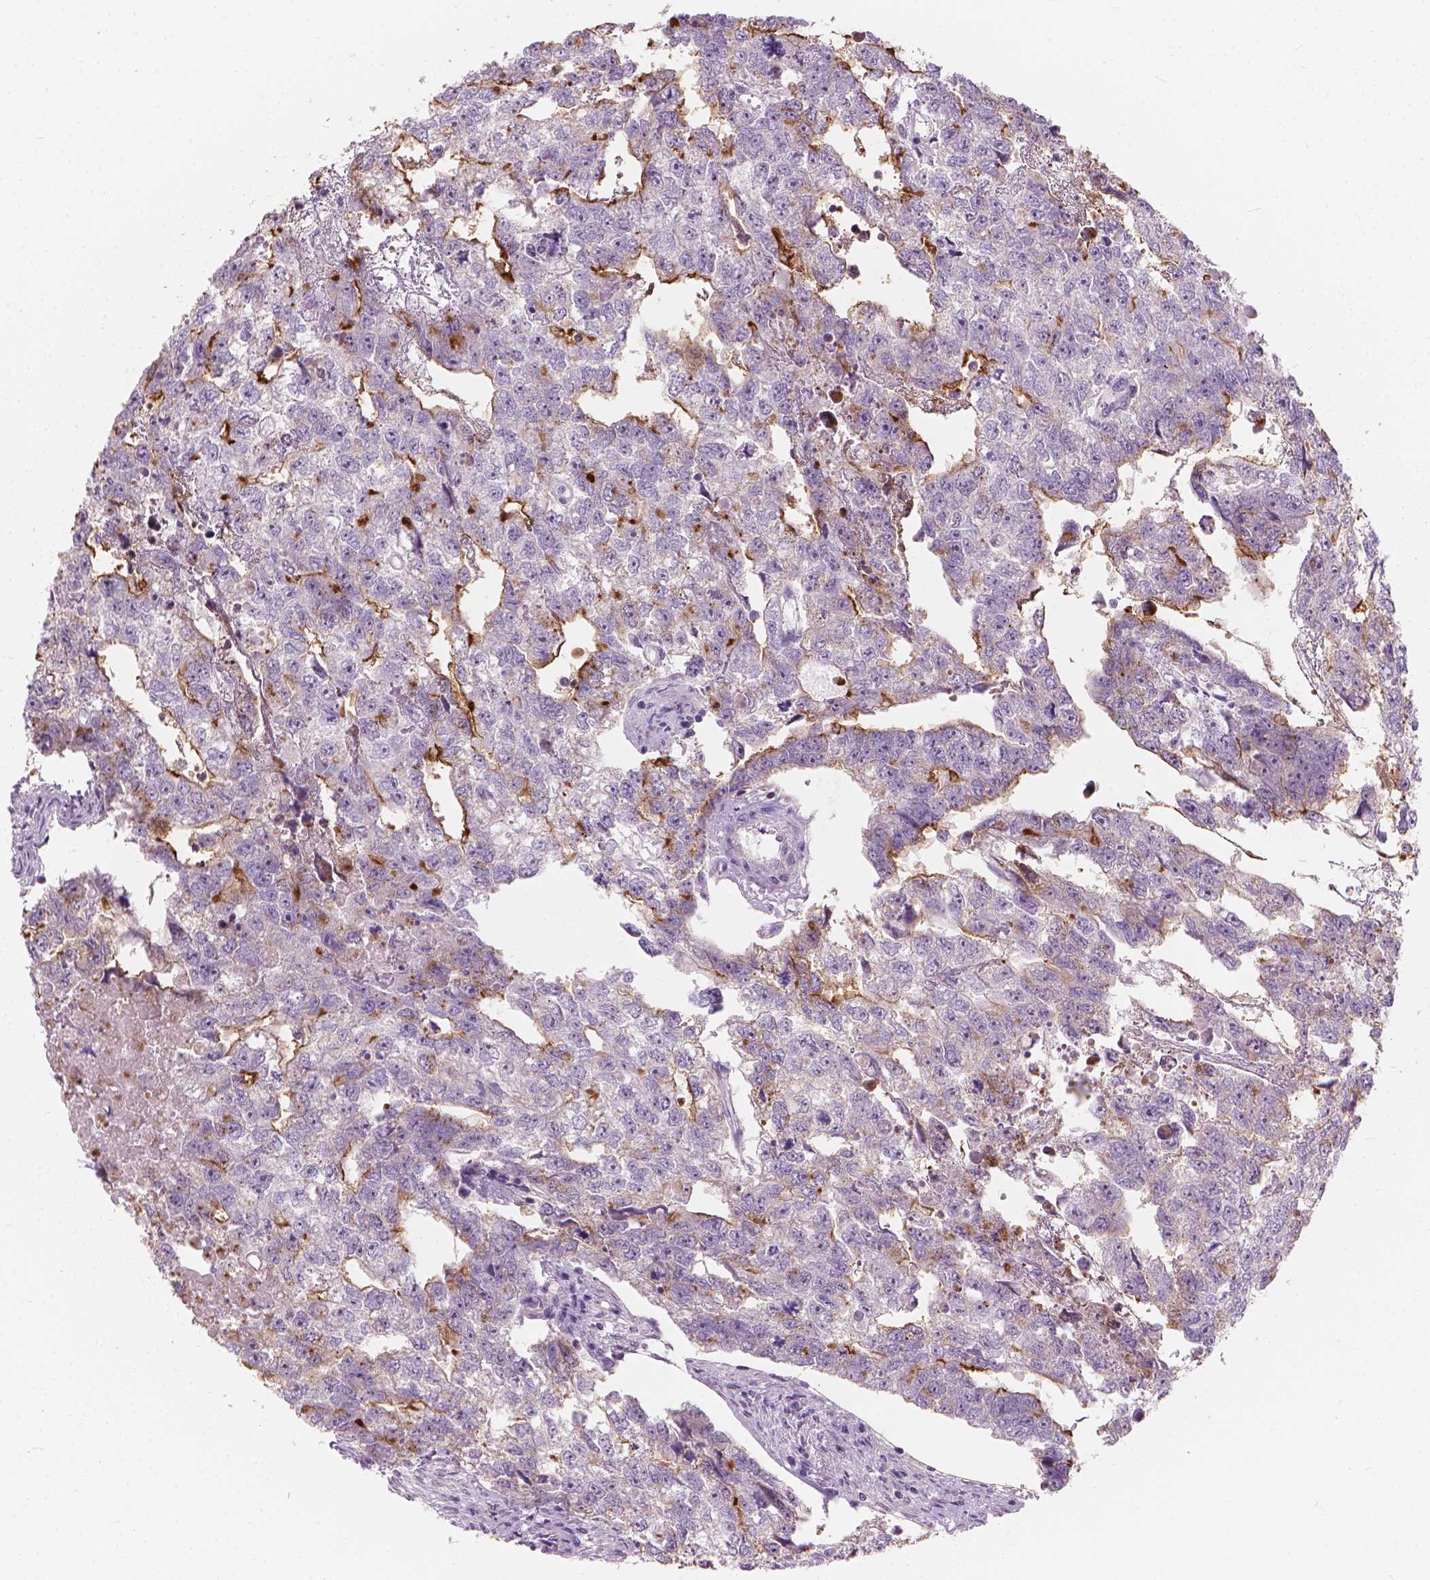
{"staining": {"intensity": "moderate", "quantity": "<25%", "location": "cytoplasmic/membranous"}, "tissue": "testis cancer", "cell_type": "Tumor cells", "image_type": "cancer", "snomed": [{"axis": "morphology", "description": "Carcinoma, Embryonal, NOS"}, {"axis": "morphology", "description": "Teratoma, malignant, NOS"}, {"axis": "topography", "description": "Testis"}], "caption": "This image reveals immunohistochemistry staining of testis cancer (embryonal carcinoma), with low moderate cytoplasmic/membranous positivity in about <25% of tumor cells.", "gene": "GPRC5A", "patient": {"sex": "male", "age": 44}}